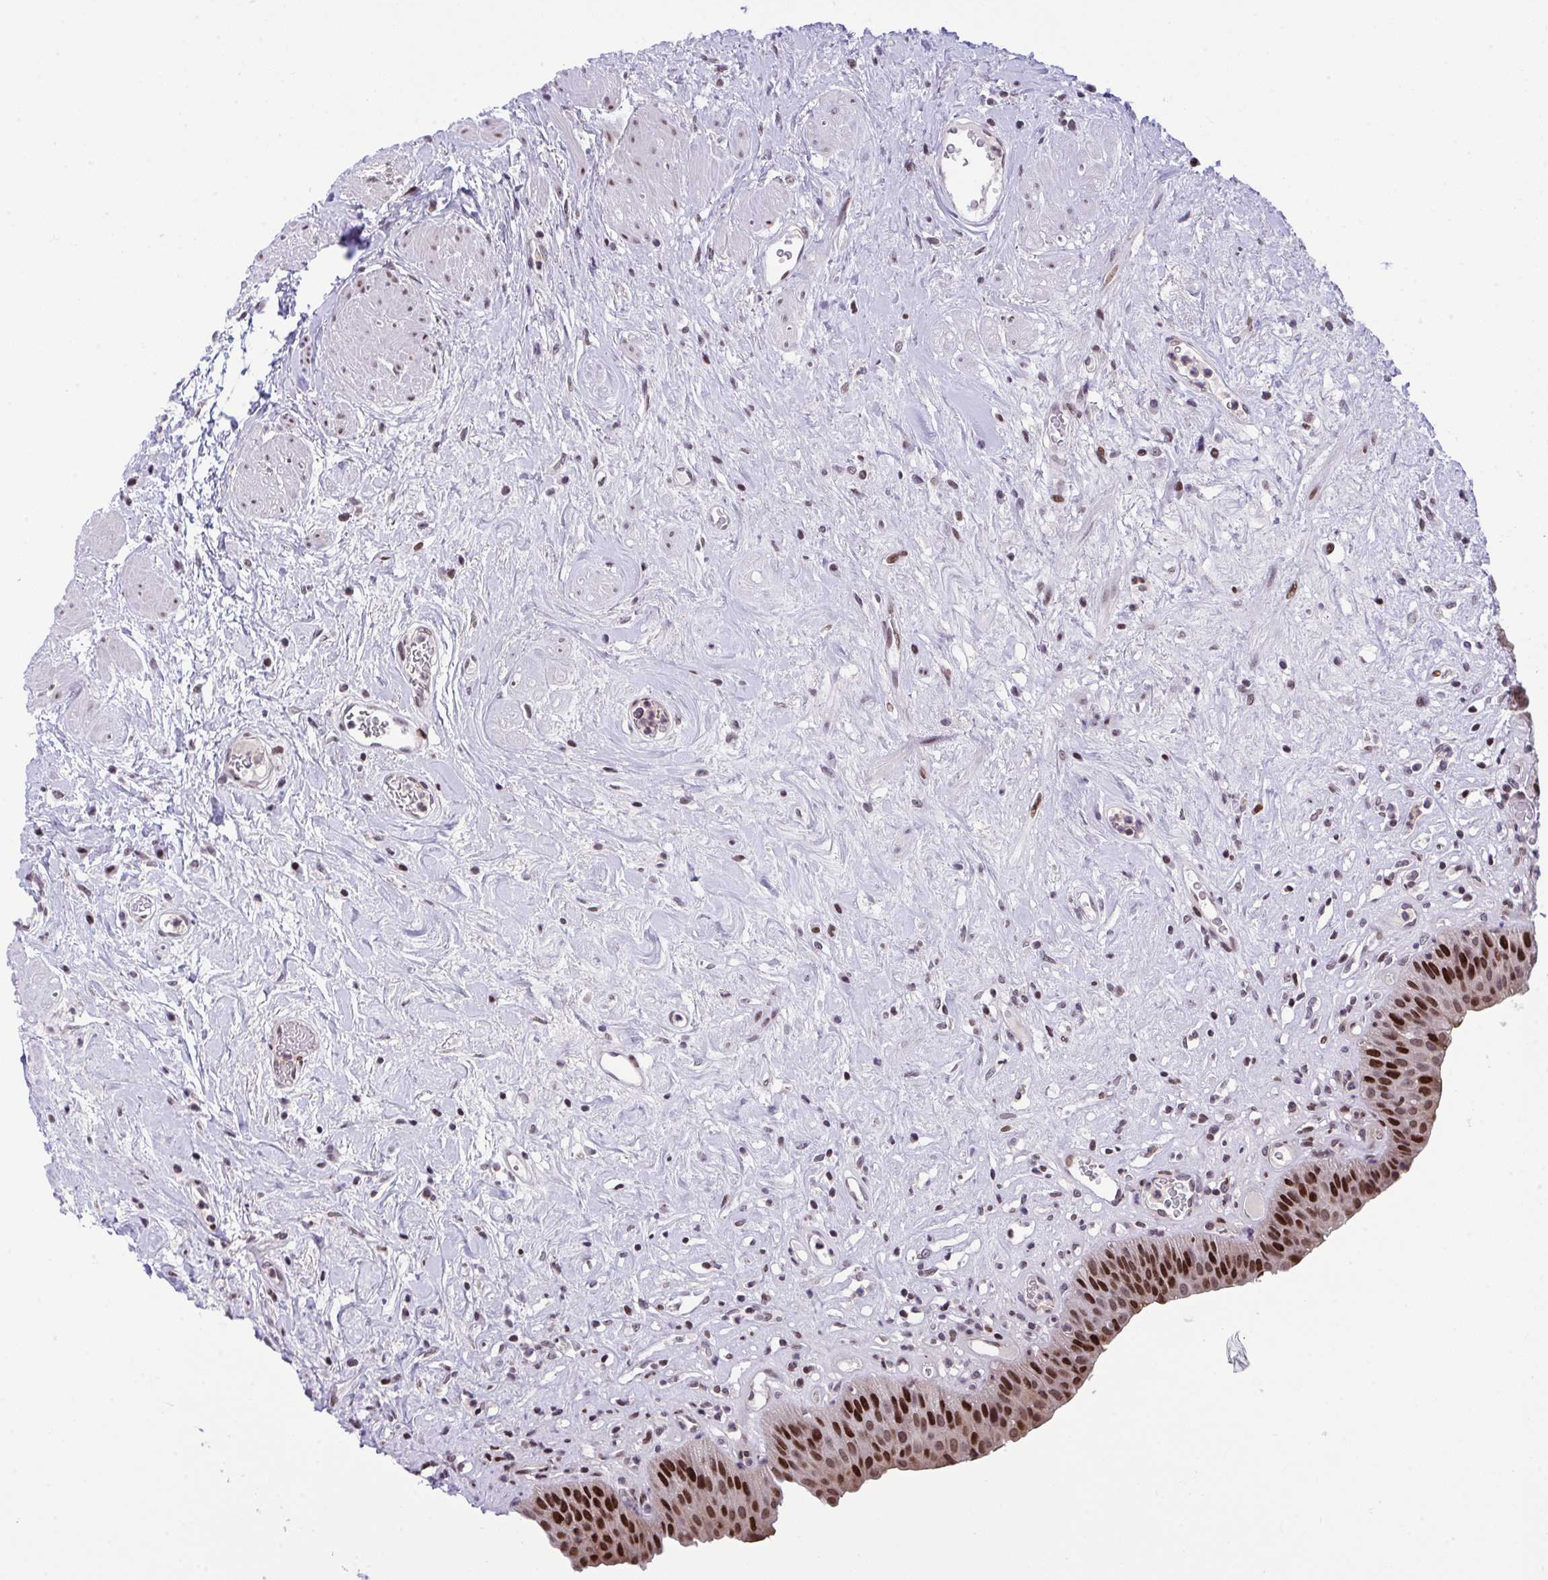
{"staining": {"intensity": "strong", "quantity": "25%-75%", "location": "nuclear"}, "tissue": "urinary bladder", "cell_type": "Urothelial cells", "image_type": "normal", "snomed": [{"axis": "morphology", "description": "Normal tissue, NOS"}, {"axis": "topography", "description": "Urinary bladder"}], "caption": "Protein expression analysis of benign human urinary bladder reveals strong nuclear expression in about 25%-75% of urothelial cells.", "gene": "ZFHX3", "patient": {"sex": "female", "age": 56}}